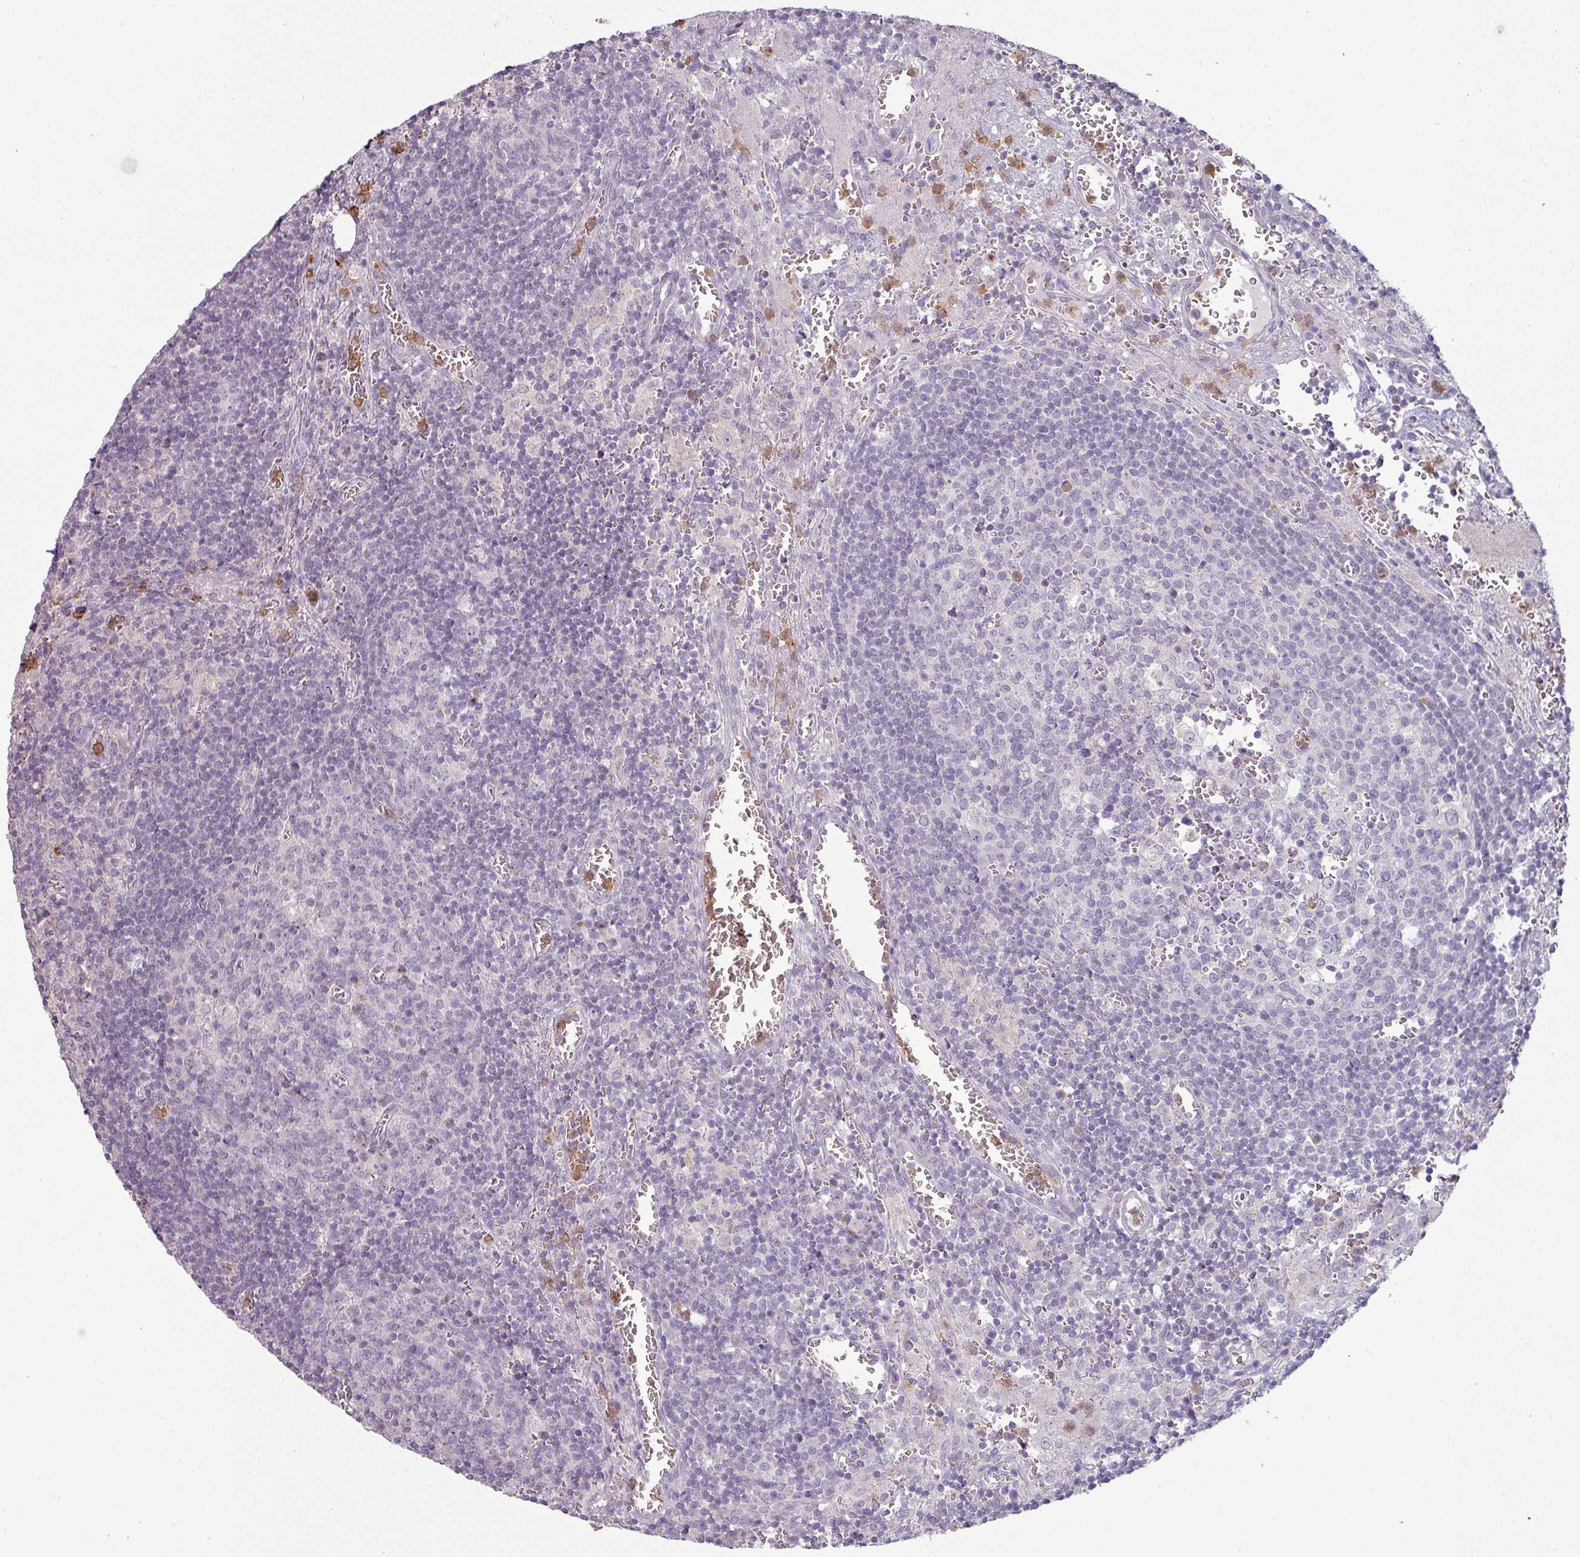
{"staining": {"intensity": "negative", "quantity": "none", "location": "none"}, "tissue": "lymph node", "cell_type": "Germinal center cells", "image_type": "normal", "snomed": [{"axis": "morphology", "description": "Normal tissue, NOS"}, {"axis": "topography", "description": "Lymph node"}], "caption": "Germinal center cells are negative for protein expression in benign human lymph node. (Brightfield microscopy of DAB (3,3'-diaminobenzidine) immunohistochemistry at high magnification).", "gene": "MAGEC3", "patient": {"sex": "male", "age": 50}}